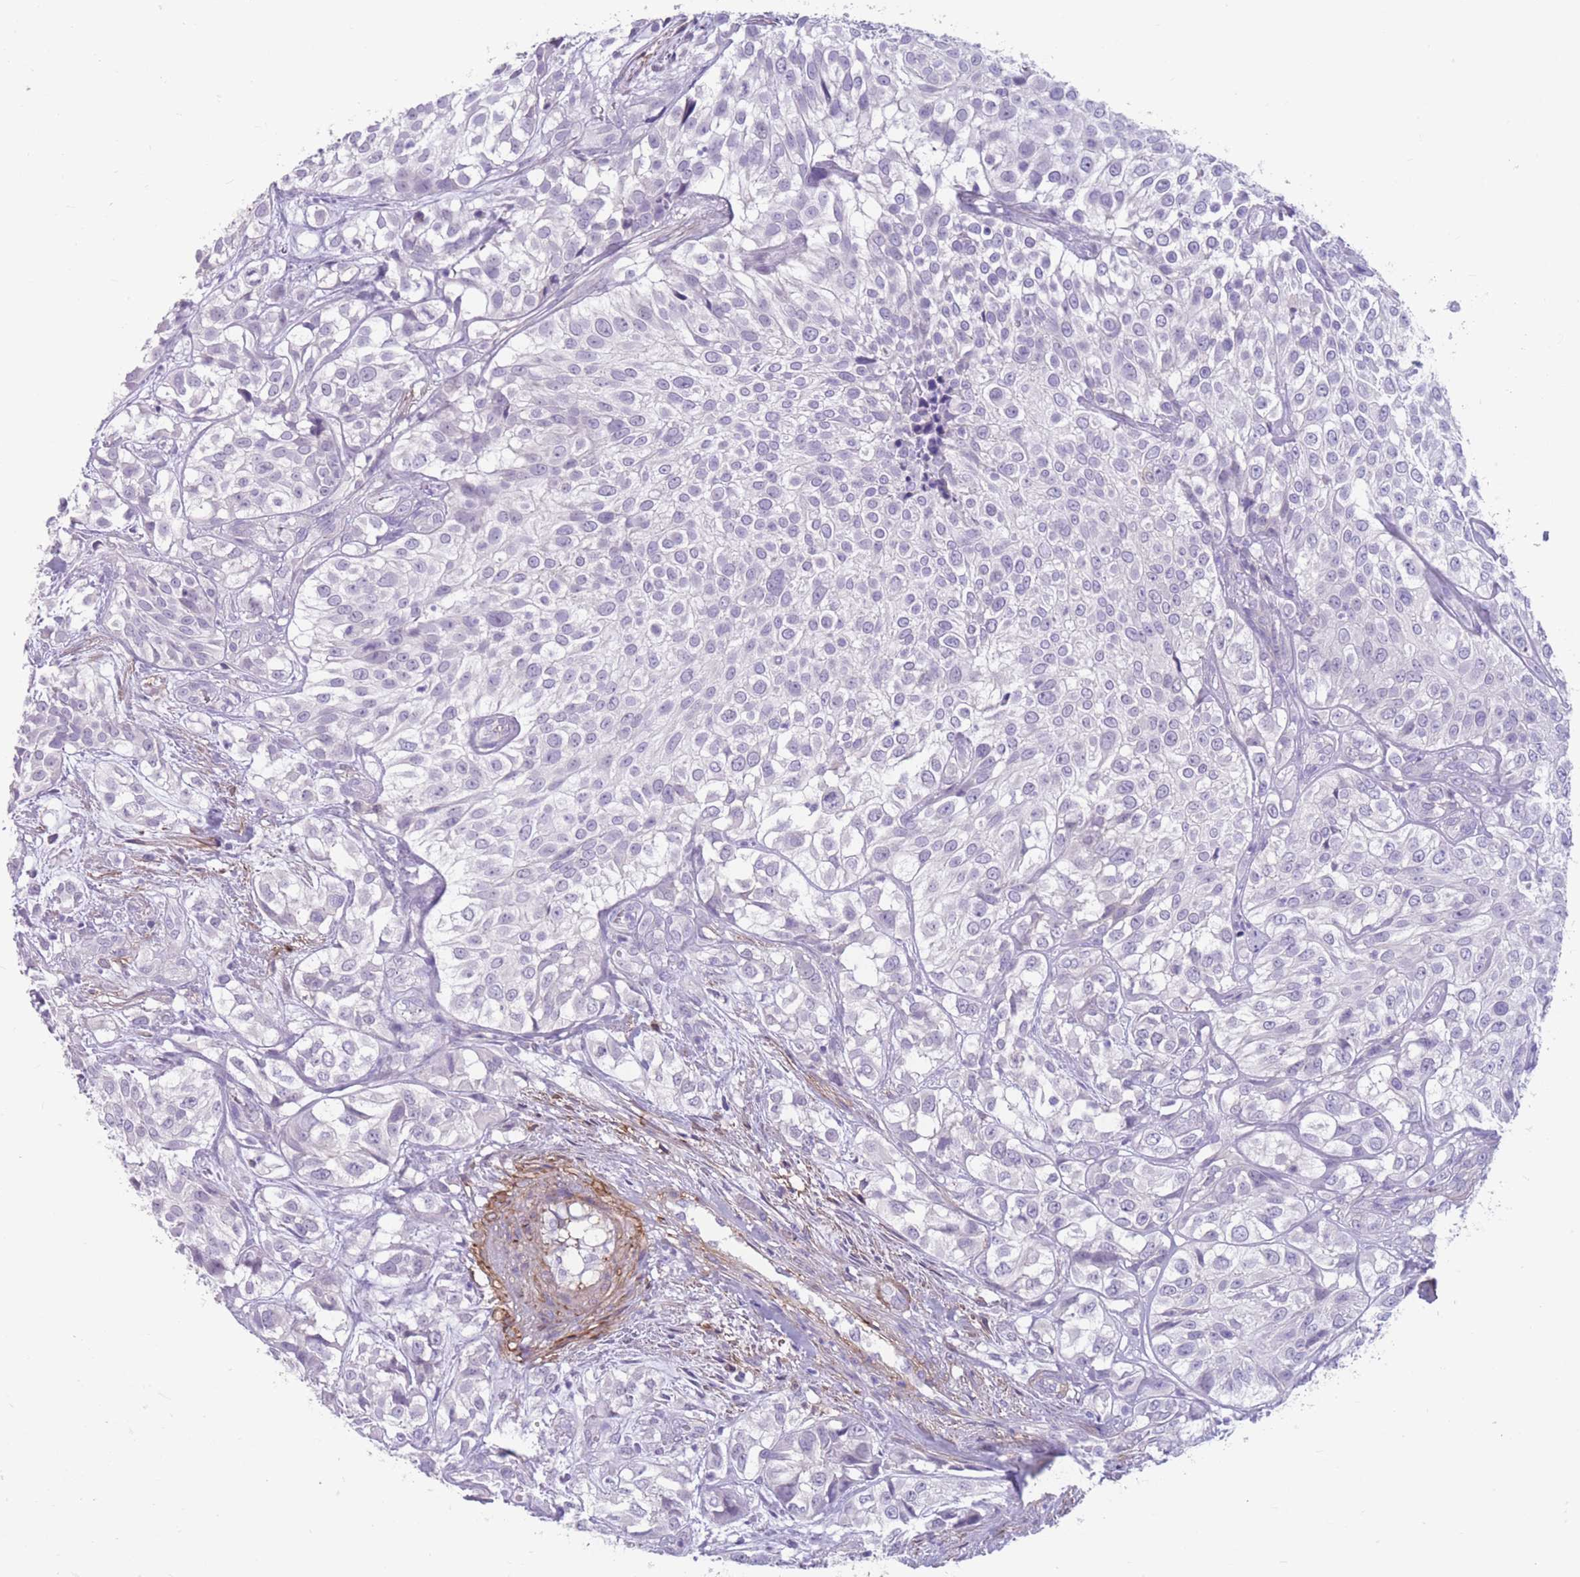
{"staining": {"intensity": "negative", "quantity": "none", "location": "none"}, "tissue": "urothelial cancer", "cell_type": "Tumor cells", "image_type": "cancer", "snomed": [{"axis": "morphology", "description": "Urothelial carcinoma, High grade"}, {"axis": "topography", "description": "Urinary bladder"}], "caption": "A photomicrograph of urothelial carcinoma (high-grade) stained for a protein shows no brown staining in tumor cells.", "gene": "DPYD", "patient": {"sex": "male", "age": 56}}